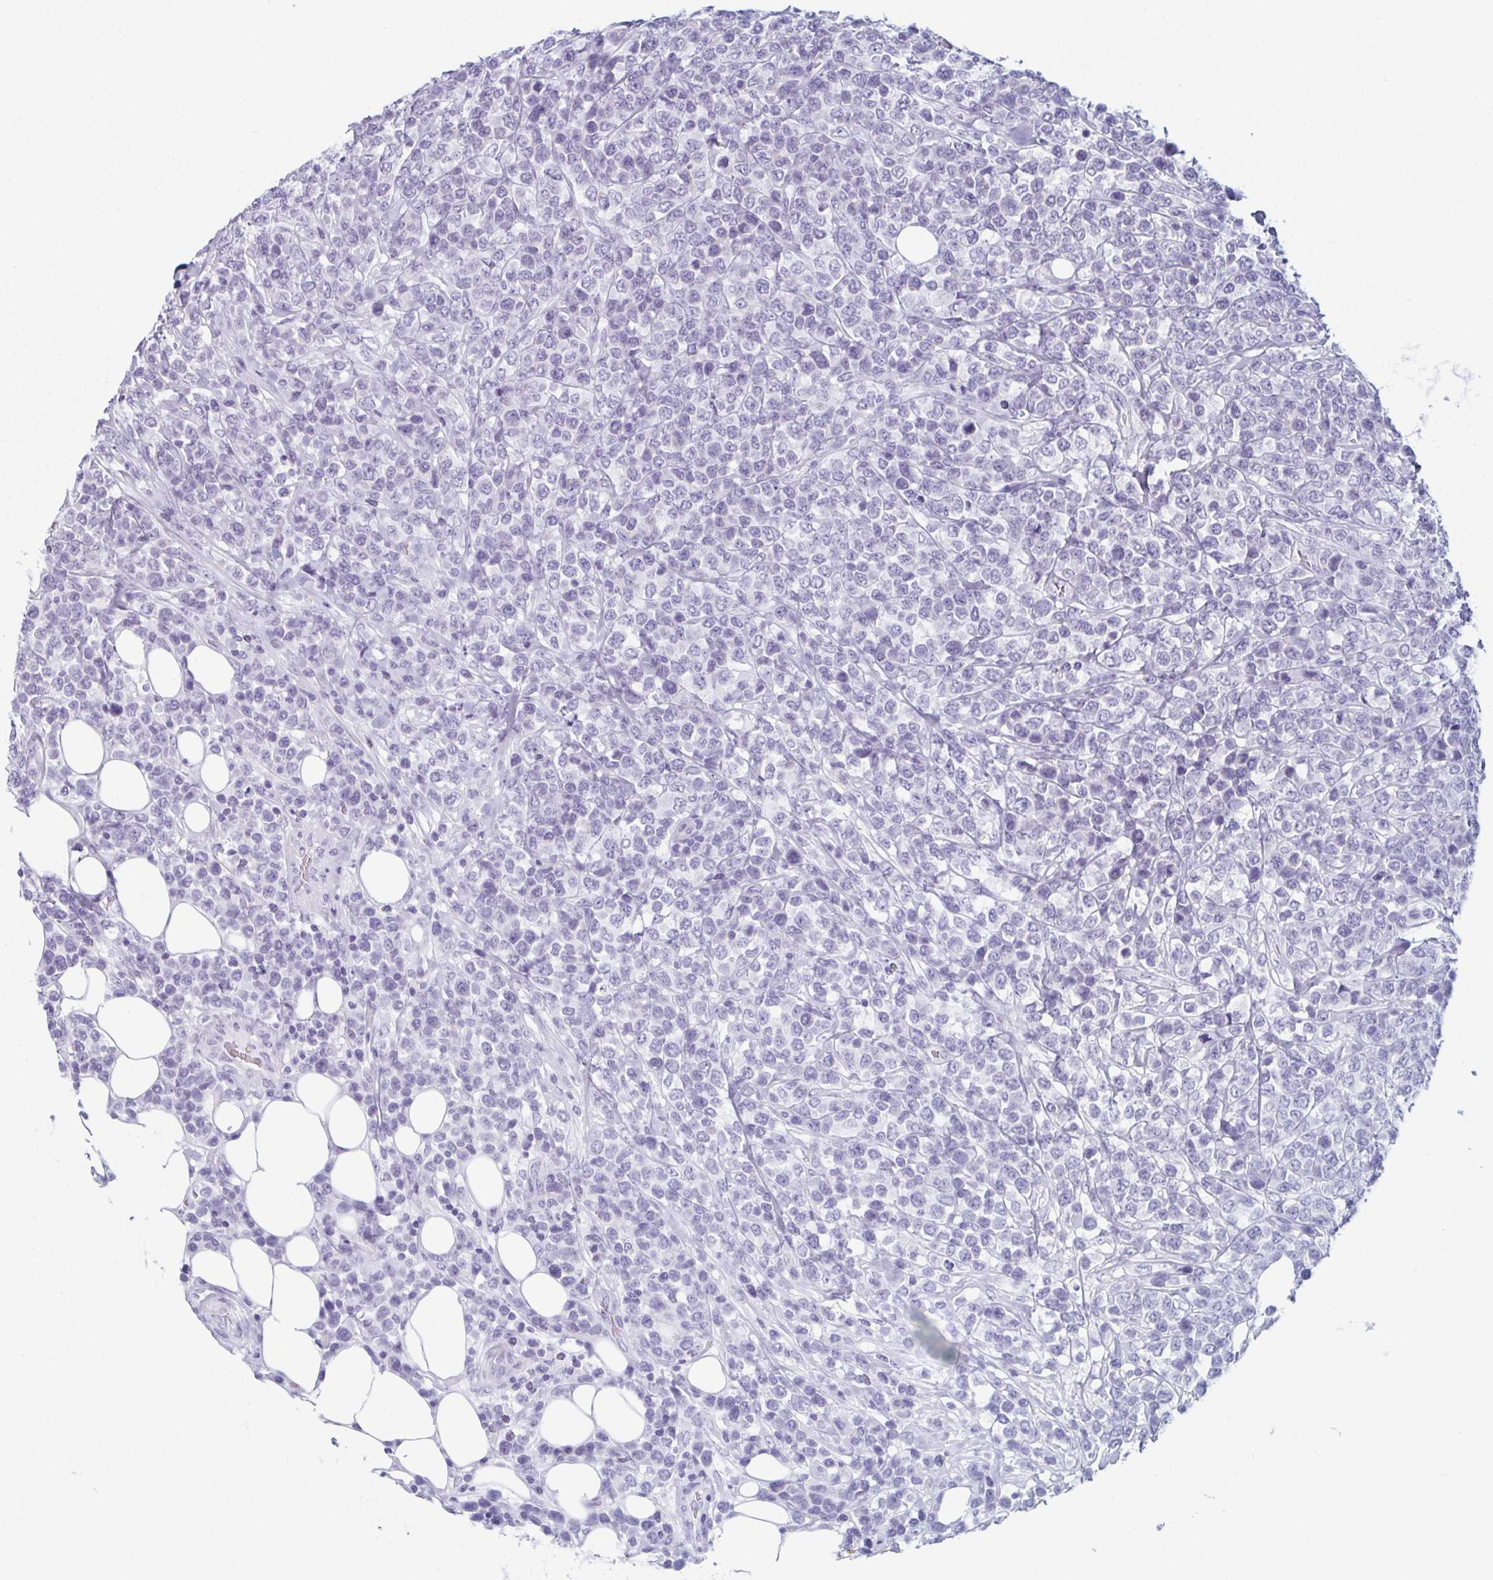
{"staining": {"intensity": "negative", "quantity": "none", "location": "none"}, "tissue": "lymphoma", "cell_type": "Tumor cells", "image_type": "cancer", "snomed": [{"axis": "morphology", "description": "Malignant lymphoma, non-Hodgkin's type, High grade"}, {"axis": "topography", "description": "Soft tissue"}], "caption": "There is no significant positivity in tumor cells of high-grade malignant lymphoma, non-Hodgkin's type.", "gene": "ENKUR", "patient": {"sex": "female", "age": 56}}